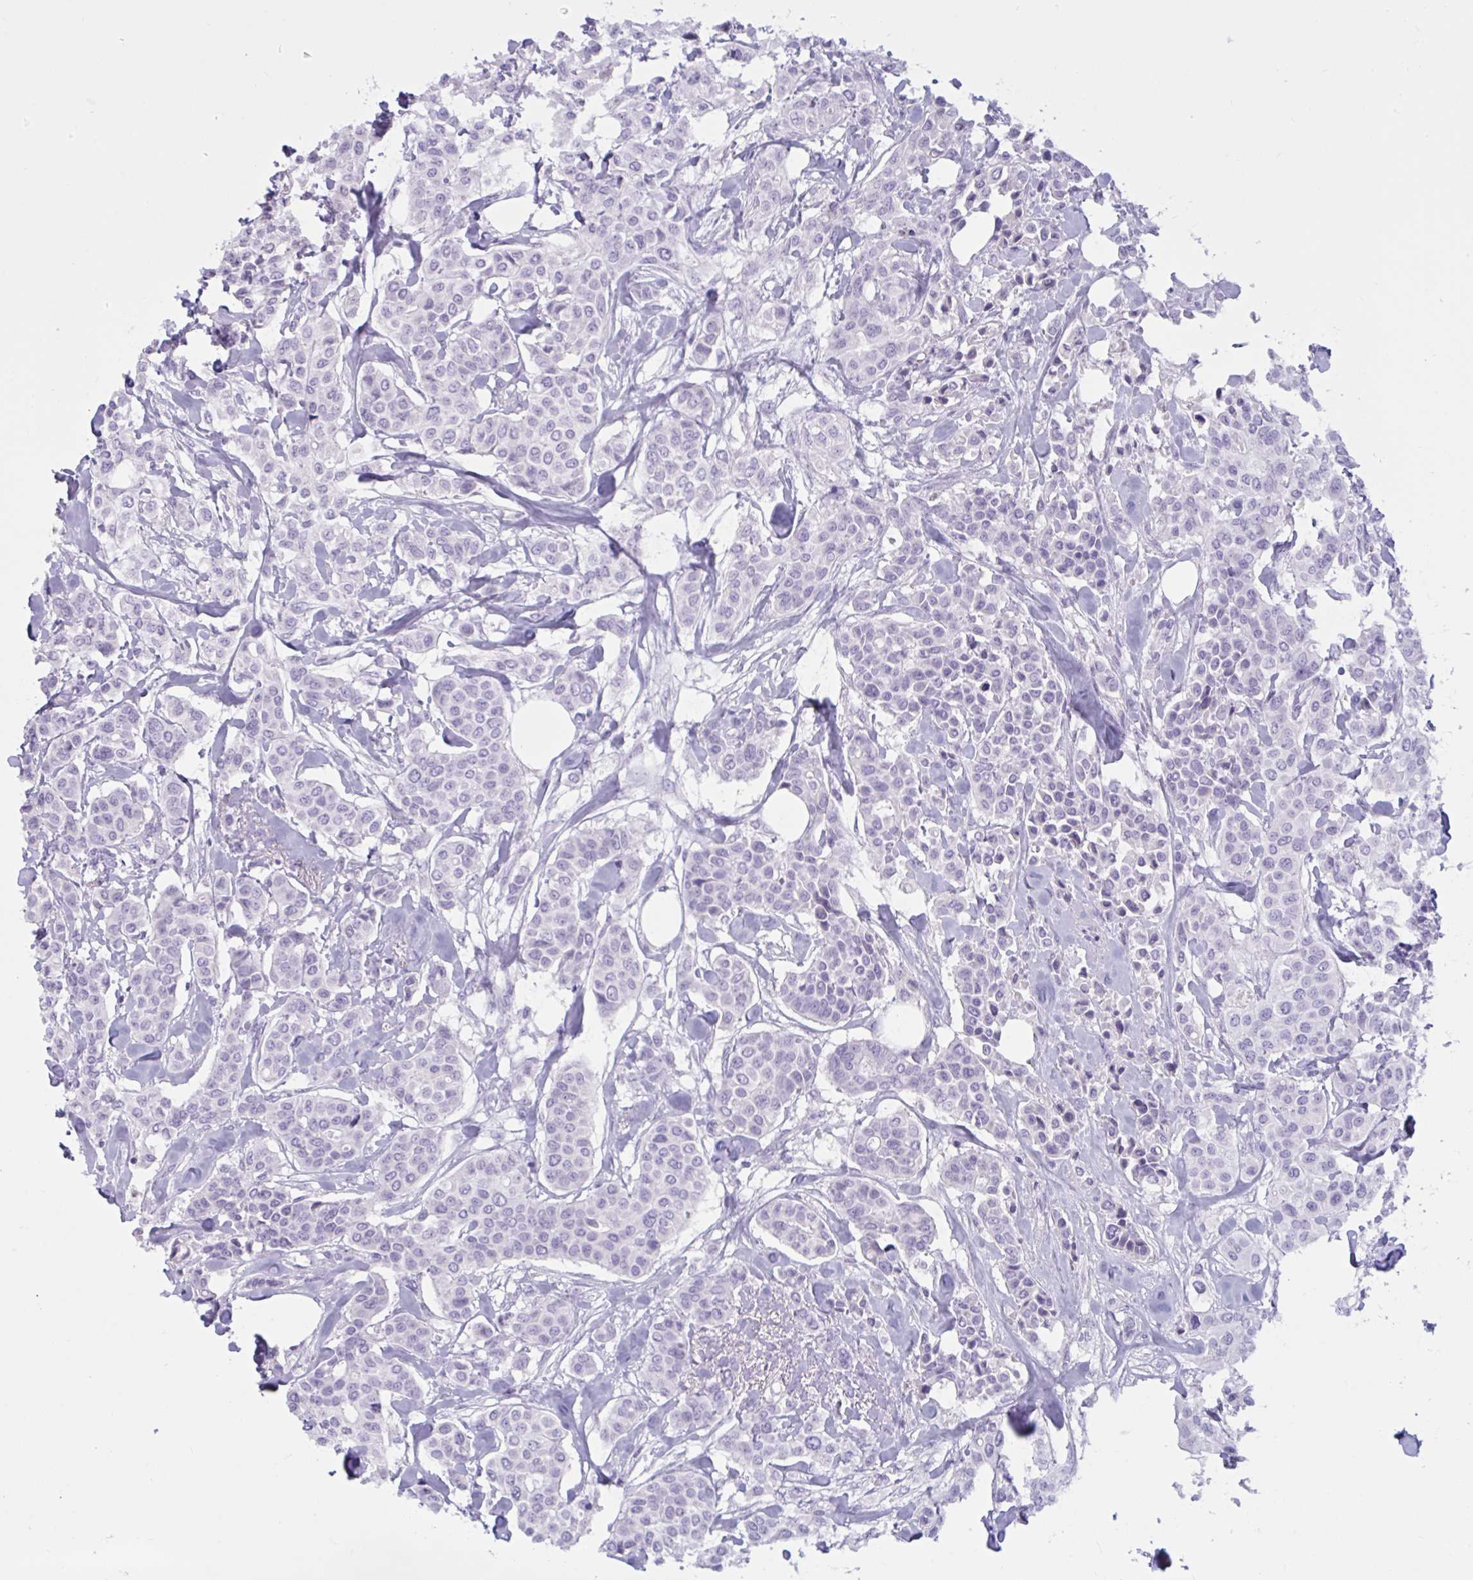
{"staining": {"intensity": "negative", "quantity": "none", "location": "none"}, "tissue": "breast cancer", "cell_type": "Tumor cells", "image_type": "cancer", "snomed": [{"axis": "morphology", "description": "Lobular carcinoma"}, {"axis": "topography", "description": "Breast"}], "caption": "Immunohistochemistry (IHC) micrograph of neoplastic tissue: breast lobular carcinoma stained with DAB (3,3'-diaminobenzidine) shows no significant protein positivity in tumor cells.", "gene": "BBS10", "patient": {"sex": "female", "age": 51}}